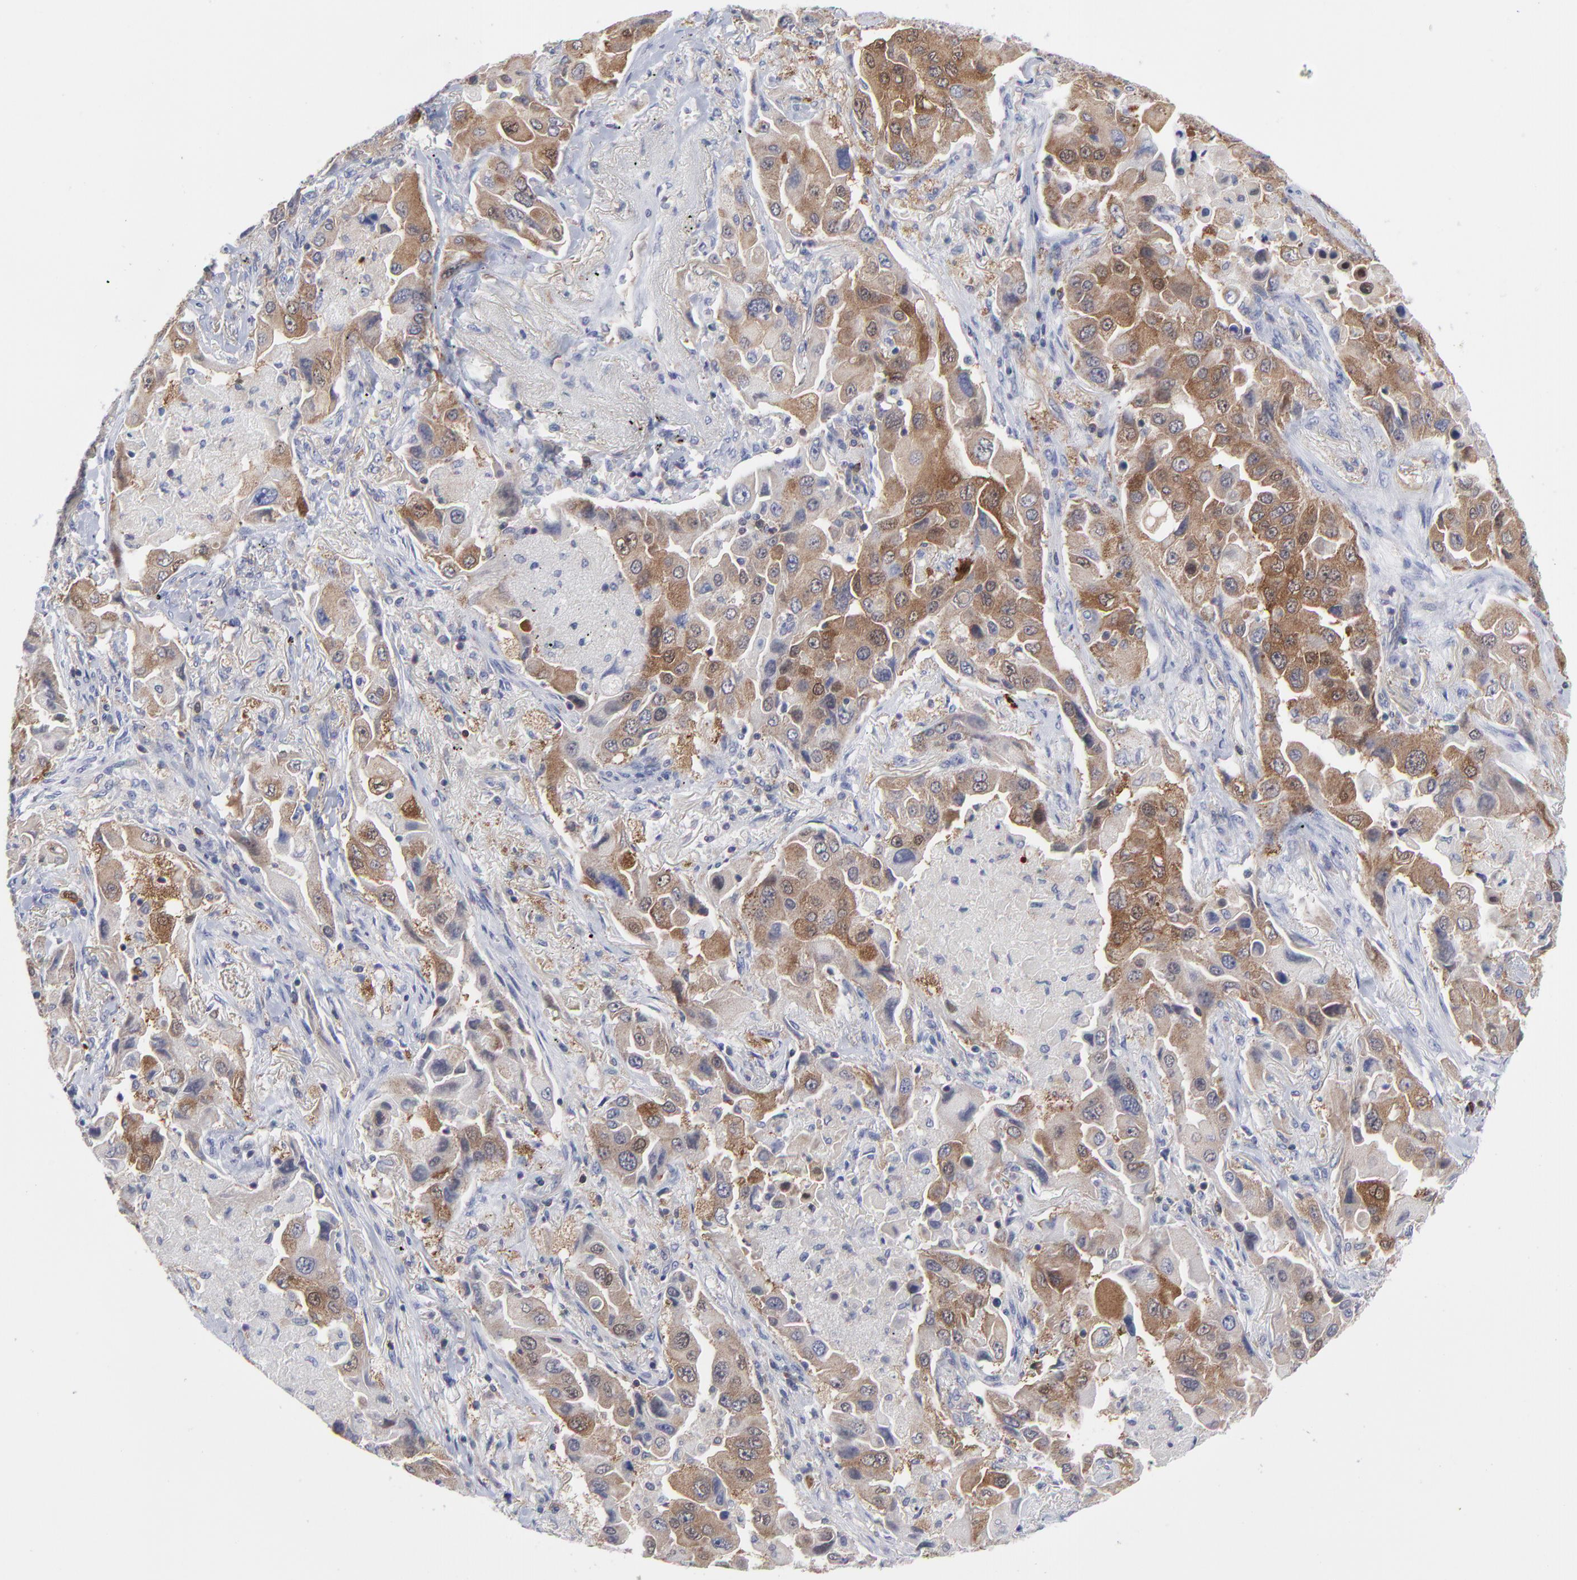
{"staining": {"intensity": "weak", "quantity": "25%-75%", "location": "cytoplasmic/membranous"}, "tissue": "lung cancer", "cell_type": "Tumor cells", "image_type": "cancer", "snomed": [{"axis": "morphology", "description": "Adenocarcinoma, NOS"}, {"axis": "topography", "description": "Lung"}], "caption": "A high-resolution image shows immunohistochemistry (IHC) staining of lung adenocarcinoma, which exhibits weak cytoplasmic/membranous staining in approximately 25%-75% of tumor cells. (DAB IHC with brightfield microscopy, high magnification).", "gene": "NFKBIA", "patient": {"sex": "female", "age": 65}}